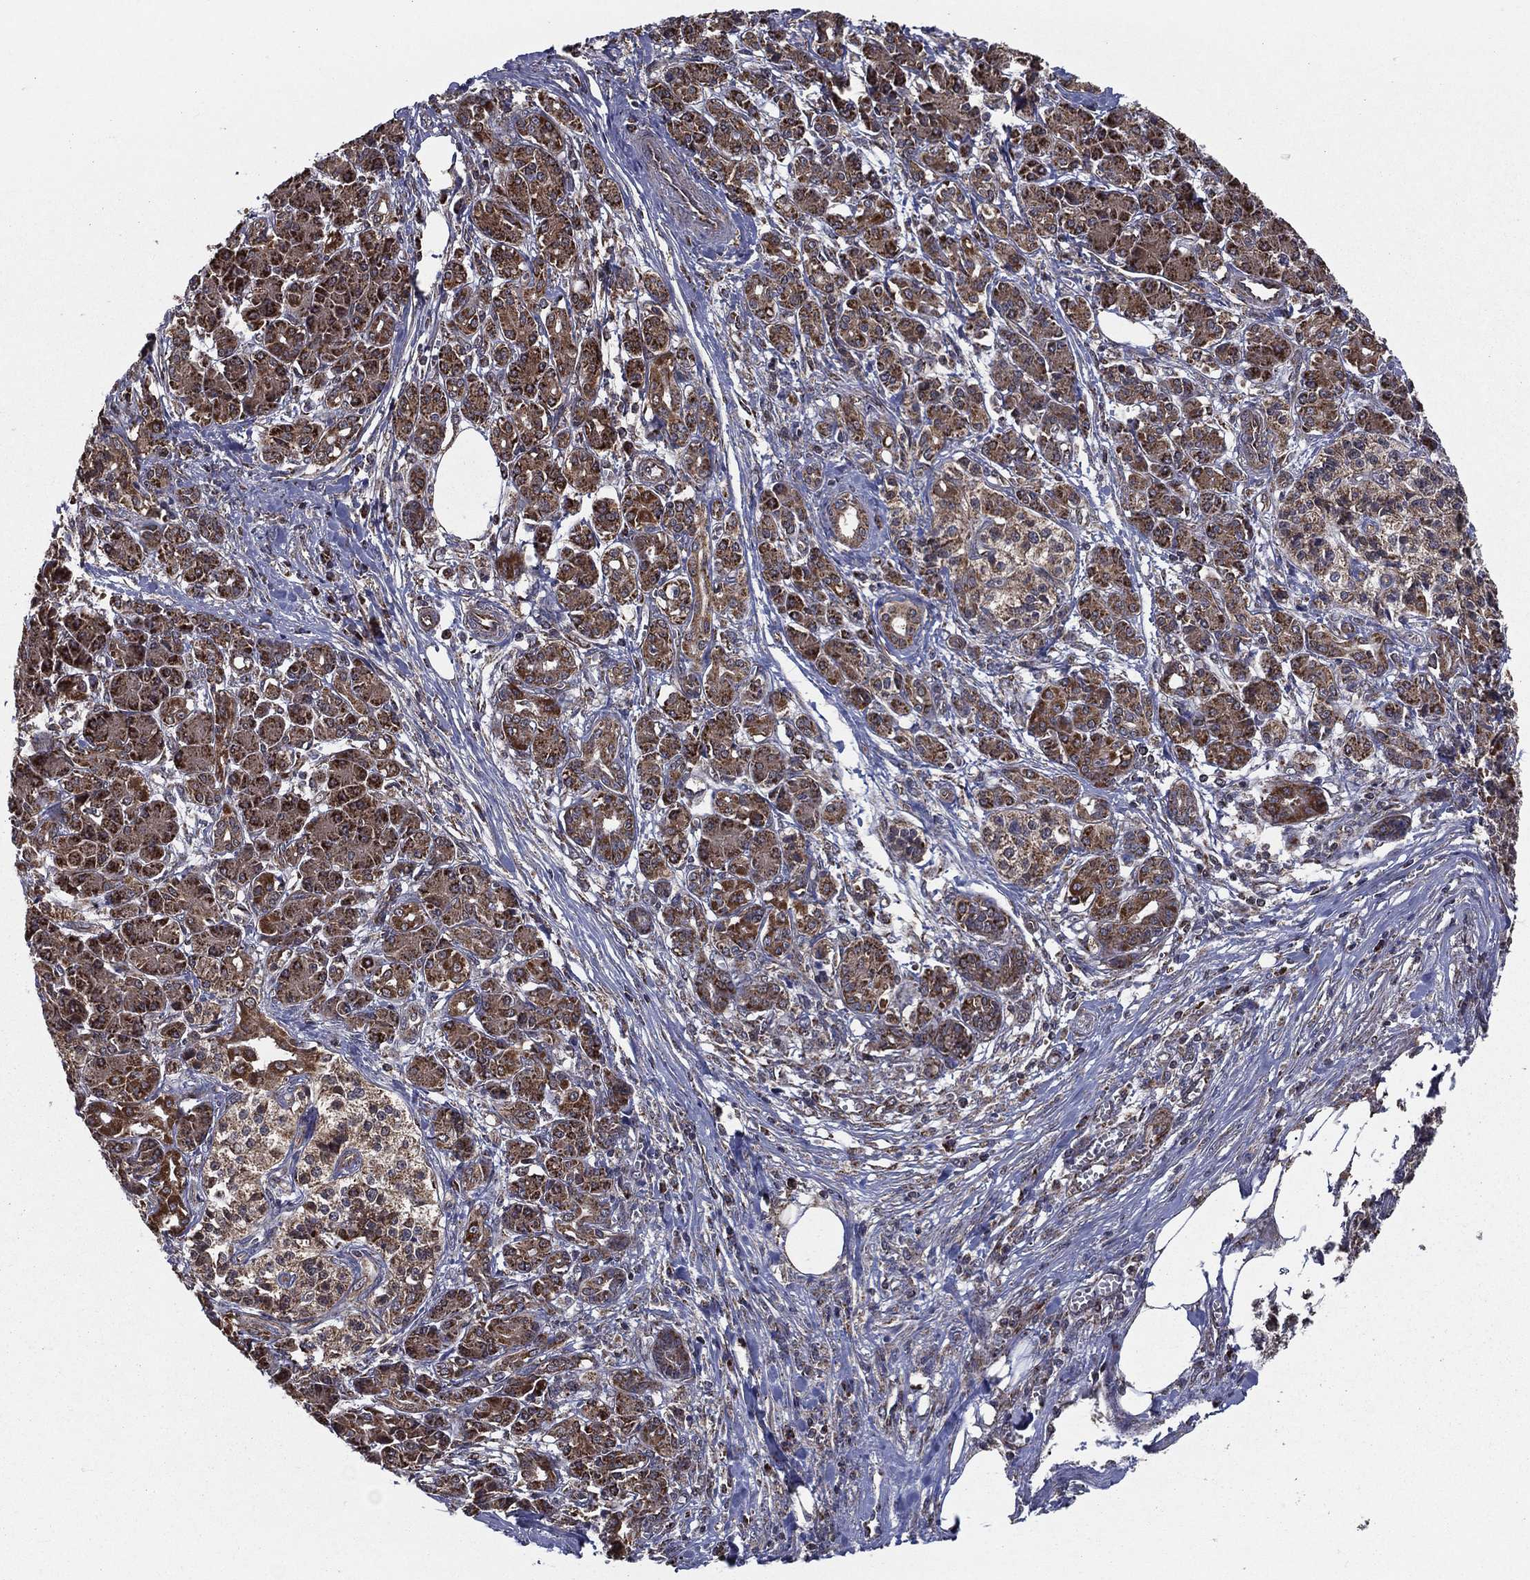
{"staining": {"intensity": "strong", "quantity": ">75%", "location": "cytoplasmic/membranous"}, "tissue": "pancreatic cancer", "cell_type": "Tumor cells", "image_type": "cancer", "snomed": [{"axis": "morphology", "description": "Adenocarcinoma, NOS"}, {"axis": "topography", "description": "Pancreas"}], "caption": "Tumor cells exhibit strong cytoplasmic/membranous expression in approximately >75% of cells in pancreatic cancer (adenocarcinoma). (IHC, brightfield microscopy, high magnification).", "gene": "RIGI", "patient": {"sex": "female", "age": 68}}